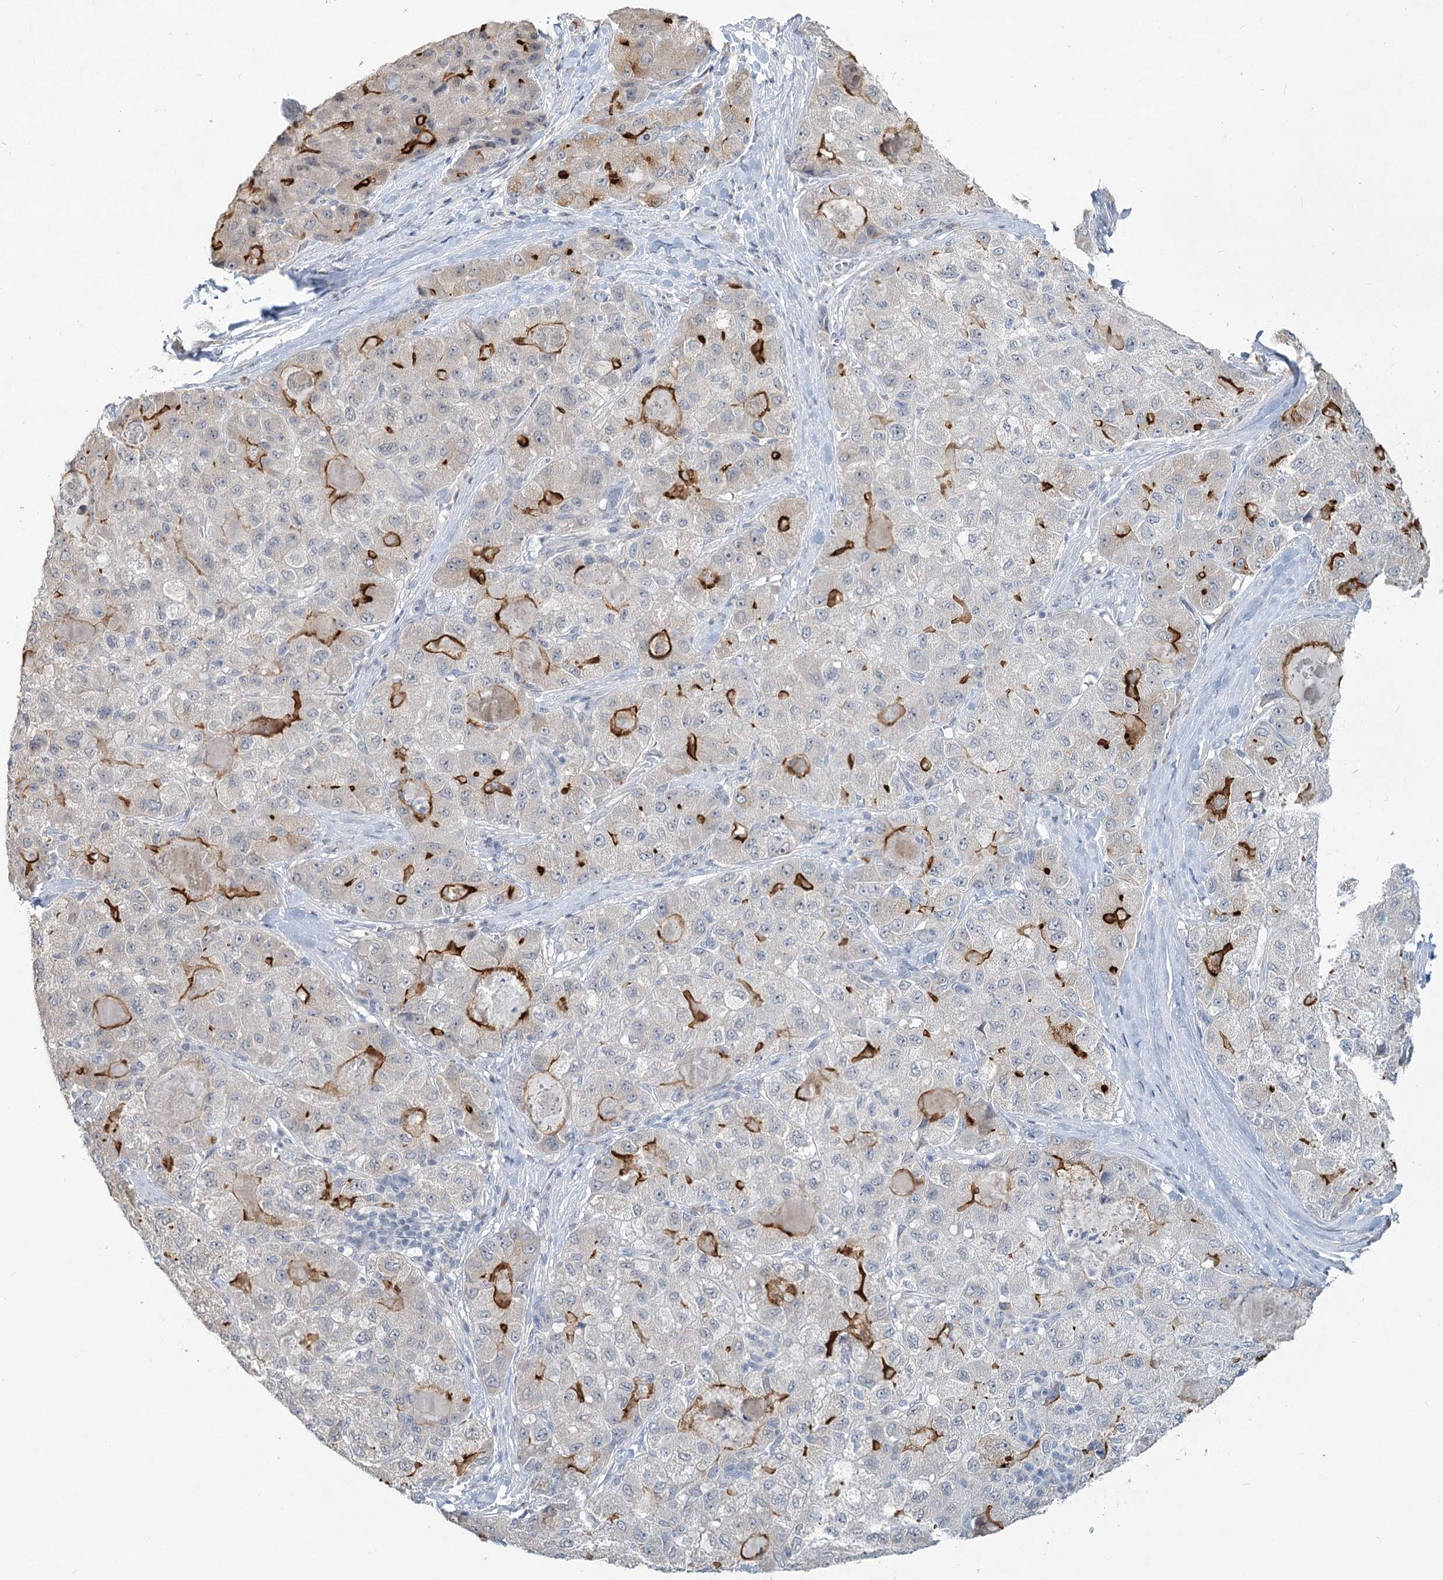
{"staining": {"intensity": "strong", "quantity": "25%-75%", "location": "cytoplasmic/membranous"}, "tissue": "liver cancer", "cell_type": "Tumor cells", "image_type": "cancer", "snomed": [{"axis": "morphology", "description": "Carcinoma, Hepatocellular, NOS"}, {"axis": "topography", "description": "Liver"}], "caption": "This histopathology image shows hepatocellular carcinoma (liver) stained with immunohistochemistry (IHC) to label a protein in brown. The cytoplasmic/membranous of tumor cells show strong positivity for the protein. Nuclei are counter-stained blue.", "gene": "SLC9A3", "patient": {"sex": "male", "age": 80}}